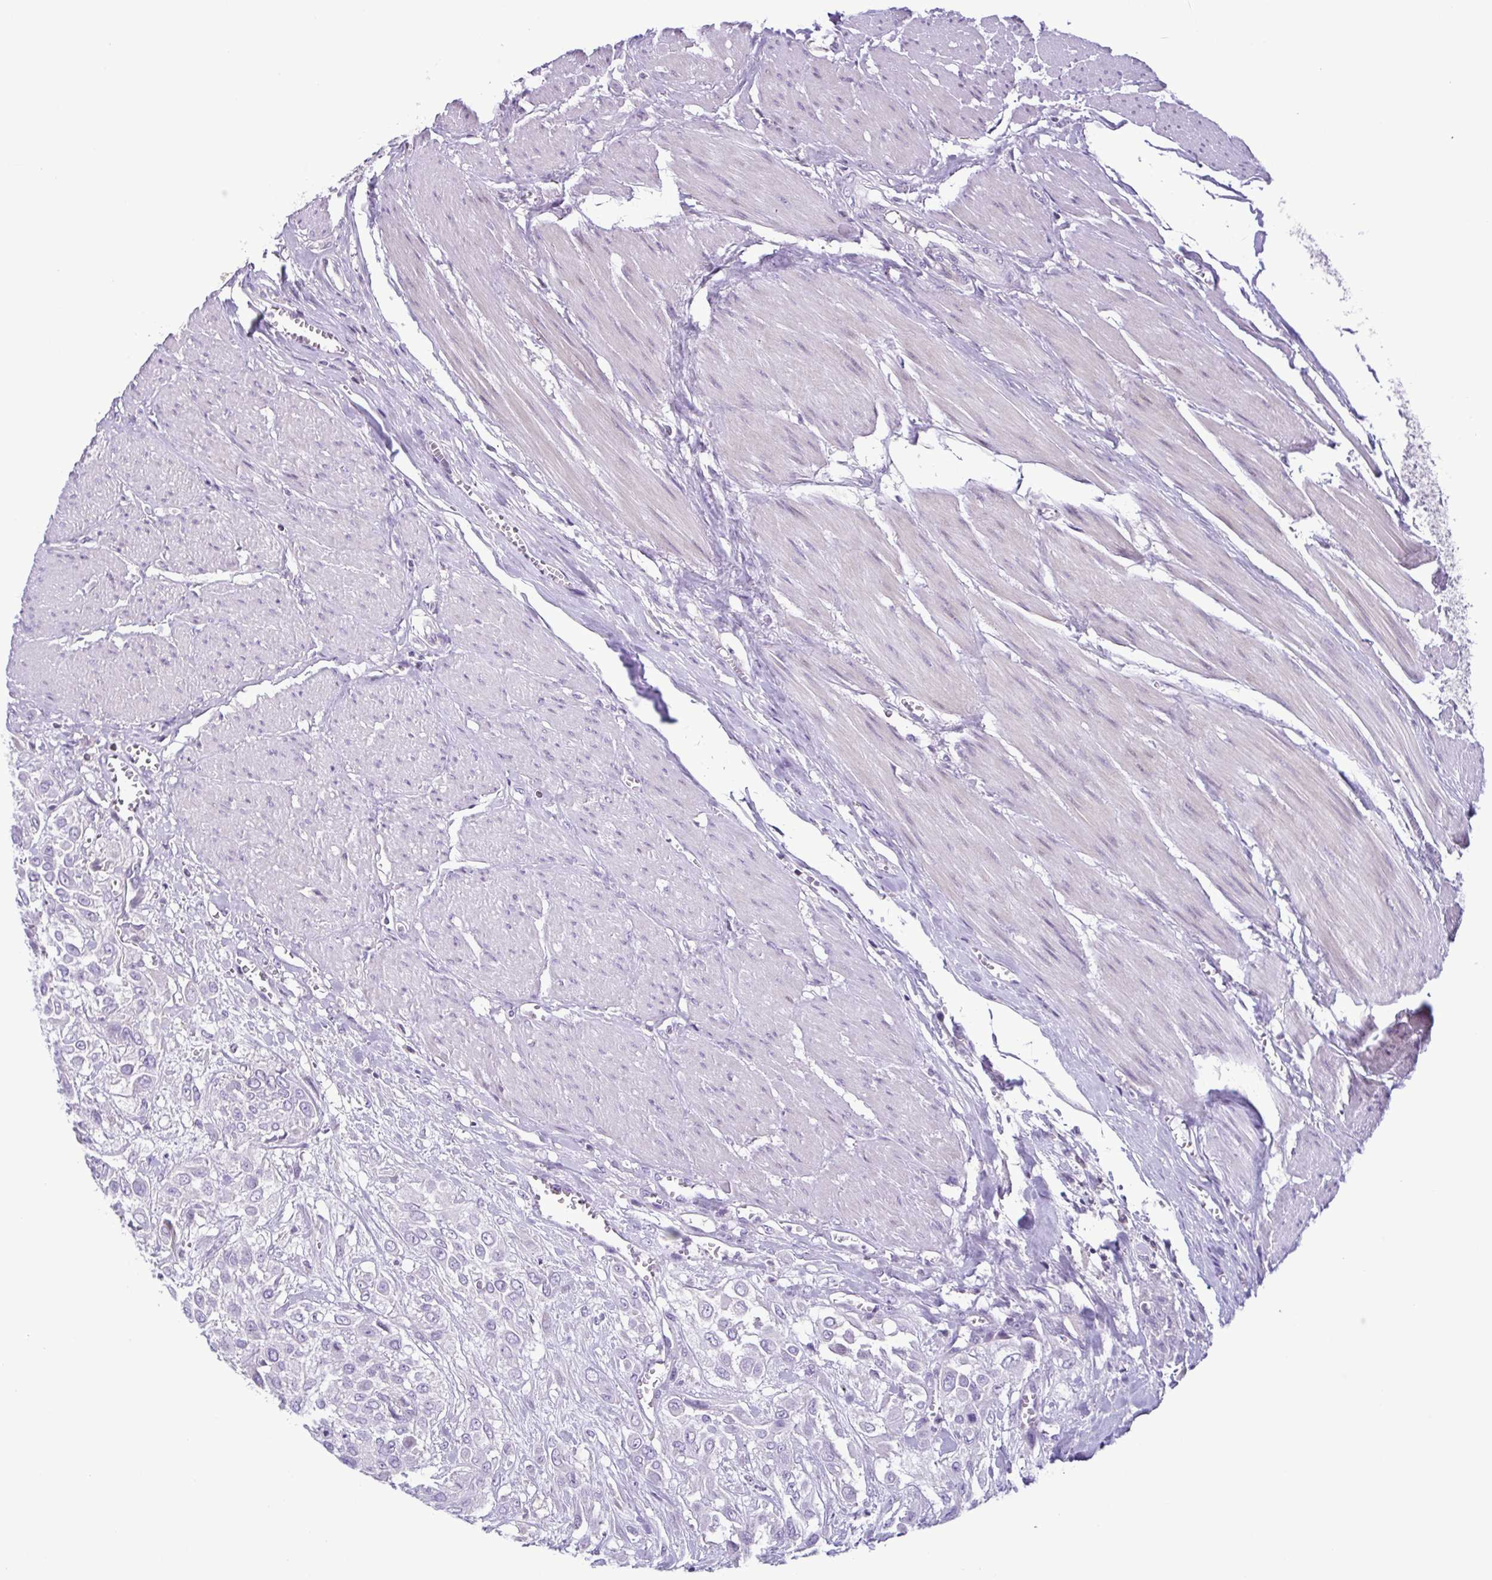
{"staining": {"intensity": "negative", "quantity": "none", "location": "none"}, "tissue": "urothelial cancer", "cell_type": "Tumor cells", "image_type": "cancer", "snomed": [{"axis": "morphology", "description": "Urothelial carcinoma, High grade"}, {"axis": "topography", "description": "Urinary bladder"}], "caption": "An image of urothelial cancer stained for a protein demonstrates no brown staining in tumor cells.", "gene": "IRF1", "patient": {"sex": "male", "age": 57}}